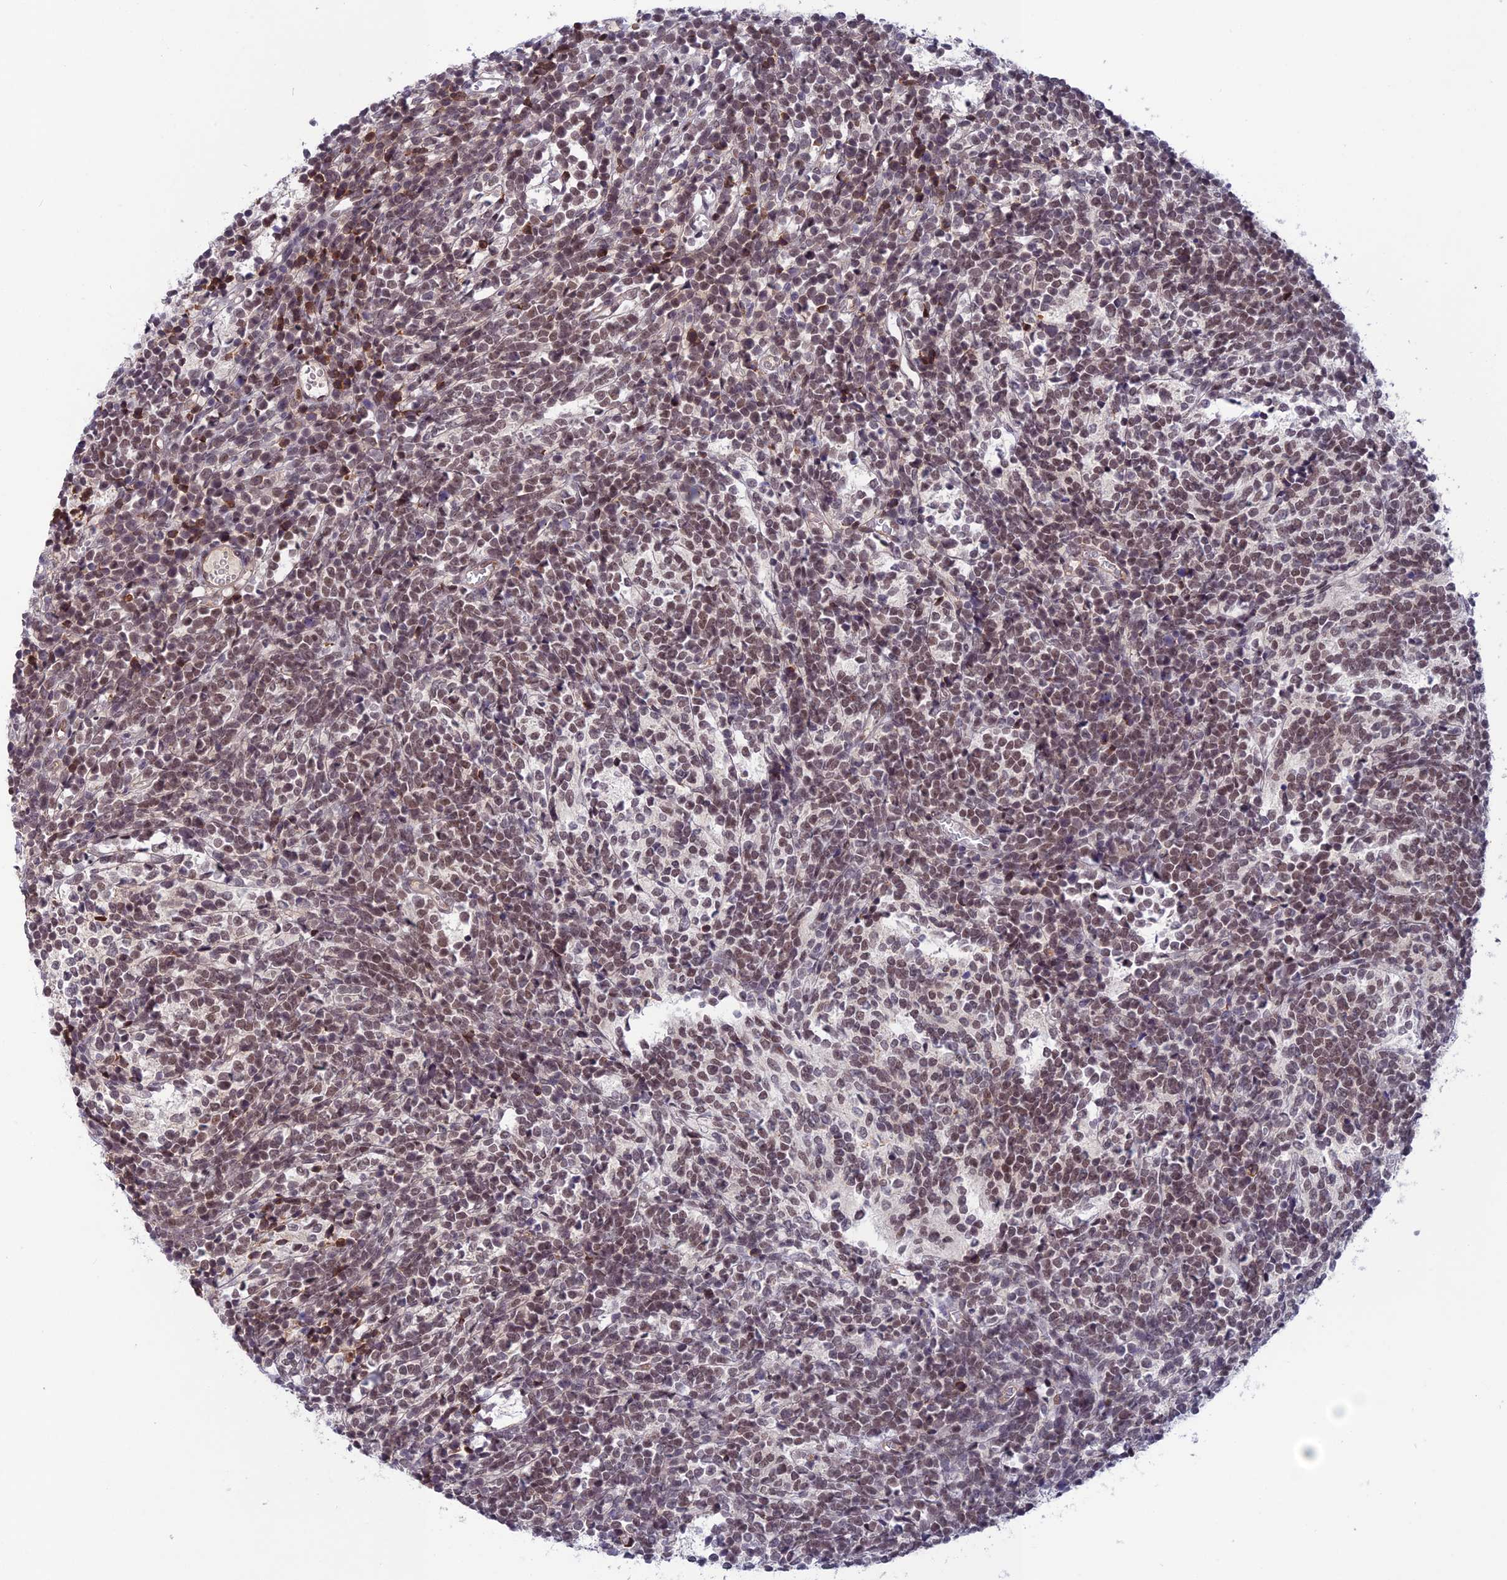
{"staining": {"intensity": "weak", "quantity": ">75%", "location": "nuclear"}, "tissue": "glioma", "cell_type": "Tumor cells", "image_type": "cancer", "snomed": [{"axis": "morphology", "description": "Glioma, malignant, Low grade"}, {"axis": "topography", "description": "Brain"}], "caption": "Protein staining reveals weak nuclear expression in about >75% of tumor cells in glioma. The staining was performed using DAB, with brown indicating positive protein expression. Nuclei are stained blue with hematoxylin.", "gene": "FKBPL", "patient": {"sex": "female", "age": 1}}